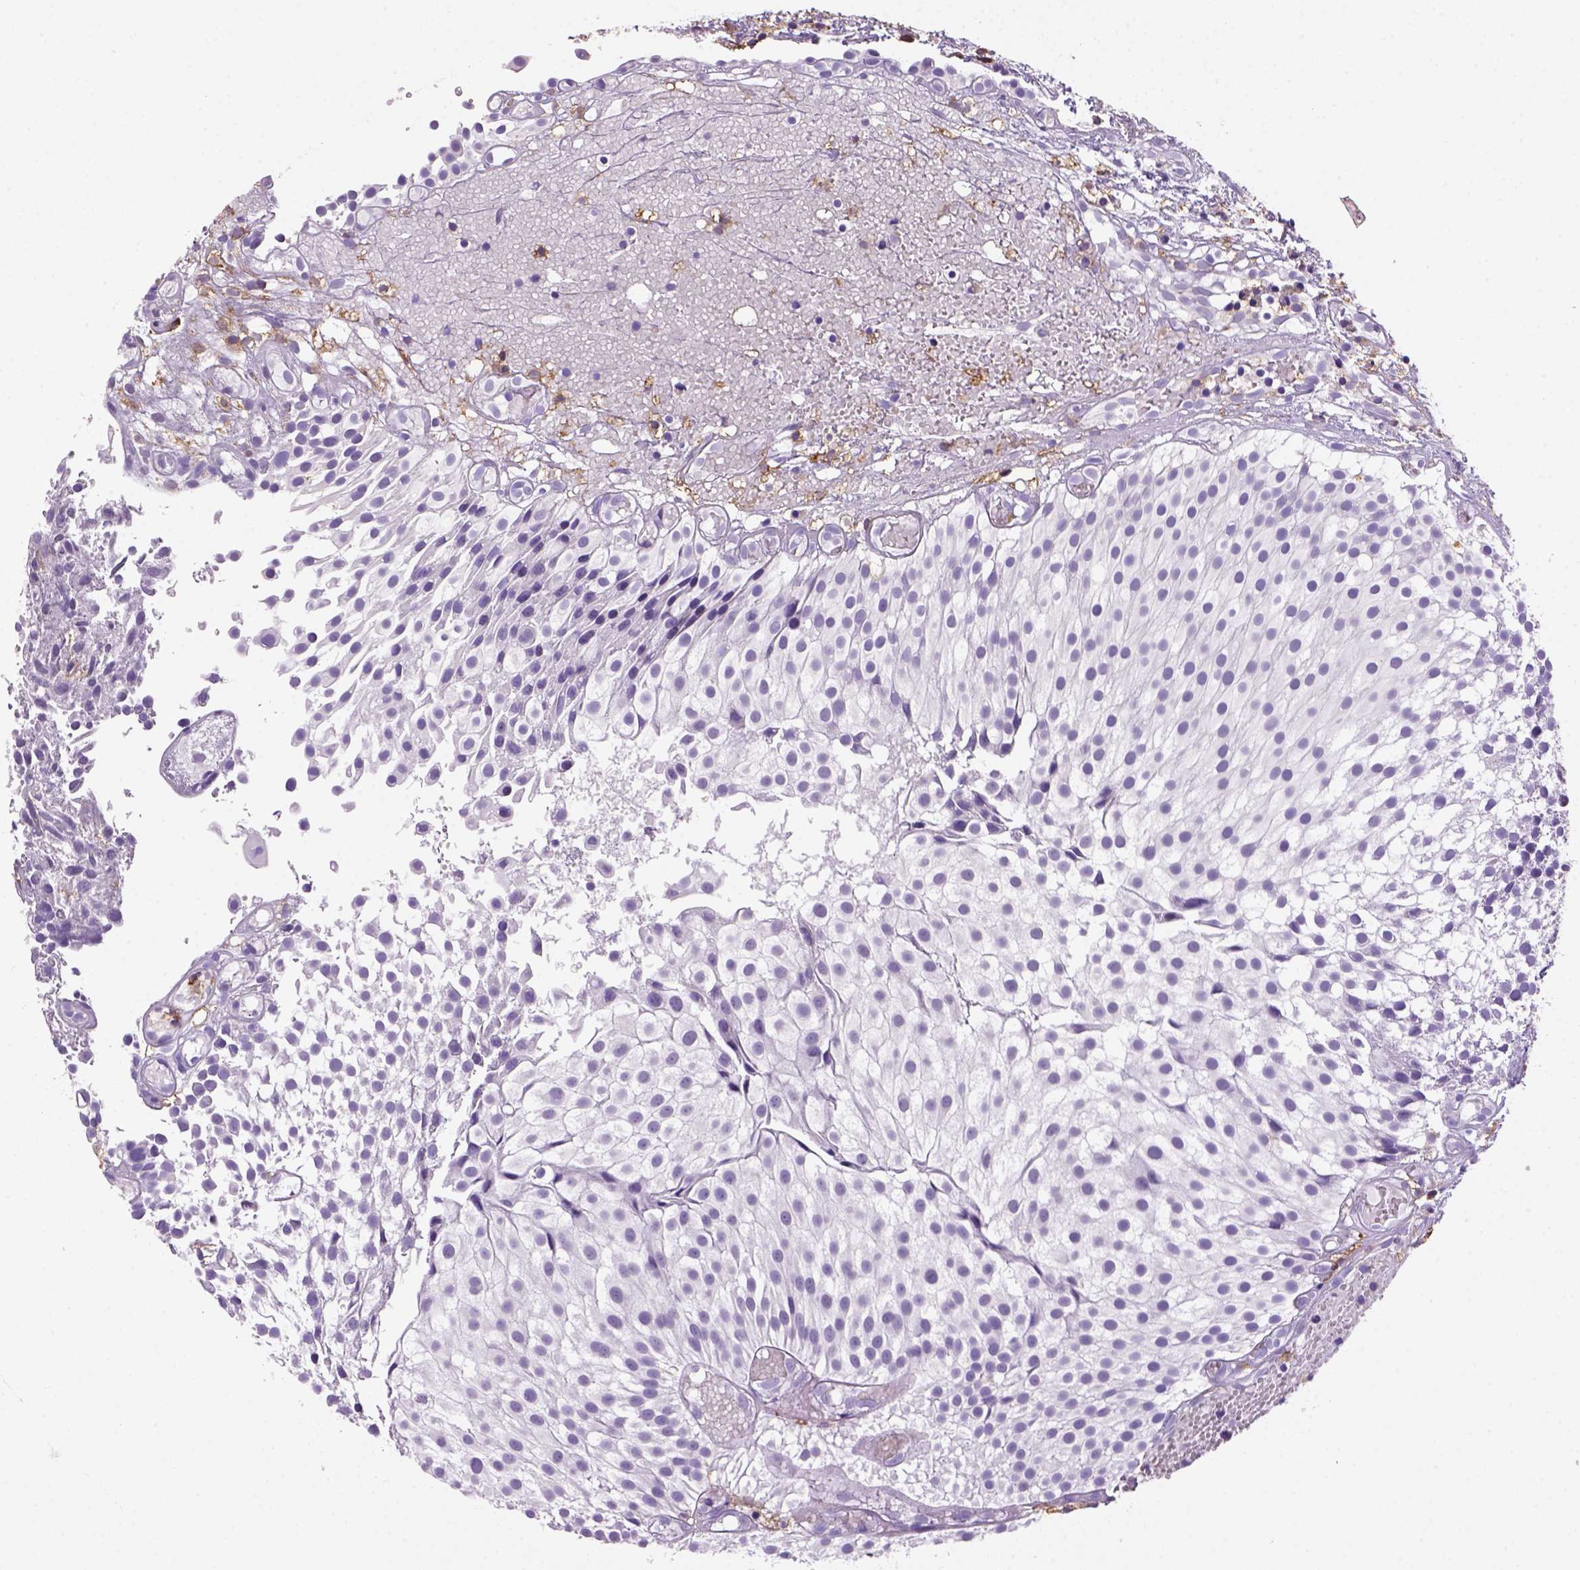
{"staining": {"intensity": "negative", "quantity": "none", "location": "none"}, "tissue": "urothelial cancer", "cell_type": "Tumor cells", "image_type": "cancer", "snomed": [{"axis": "morphology", "description": "Urothelial carcinoma, Low grade"}, {"axis": "topography", "description": "Urinary bladder"}], "caption": "There is no significant staining in tumor cells of urothelial carcinoma (low-grade).", "gene": "CD14", "patient": {"sex": "male", "age": 79}}